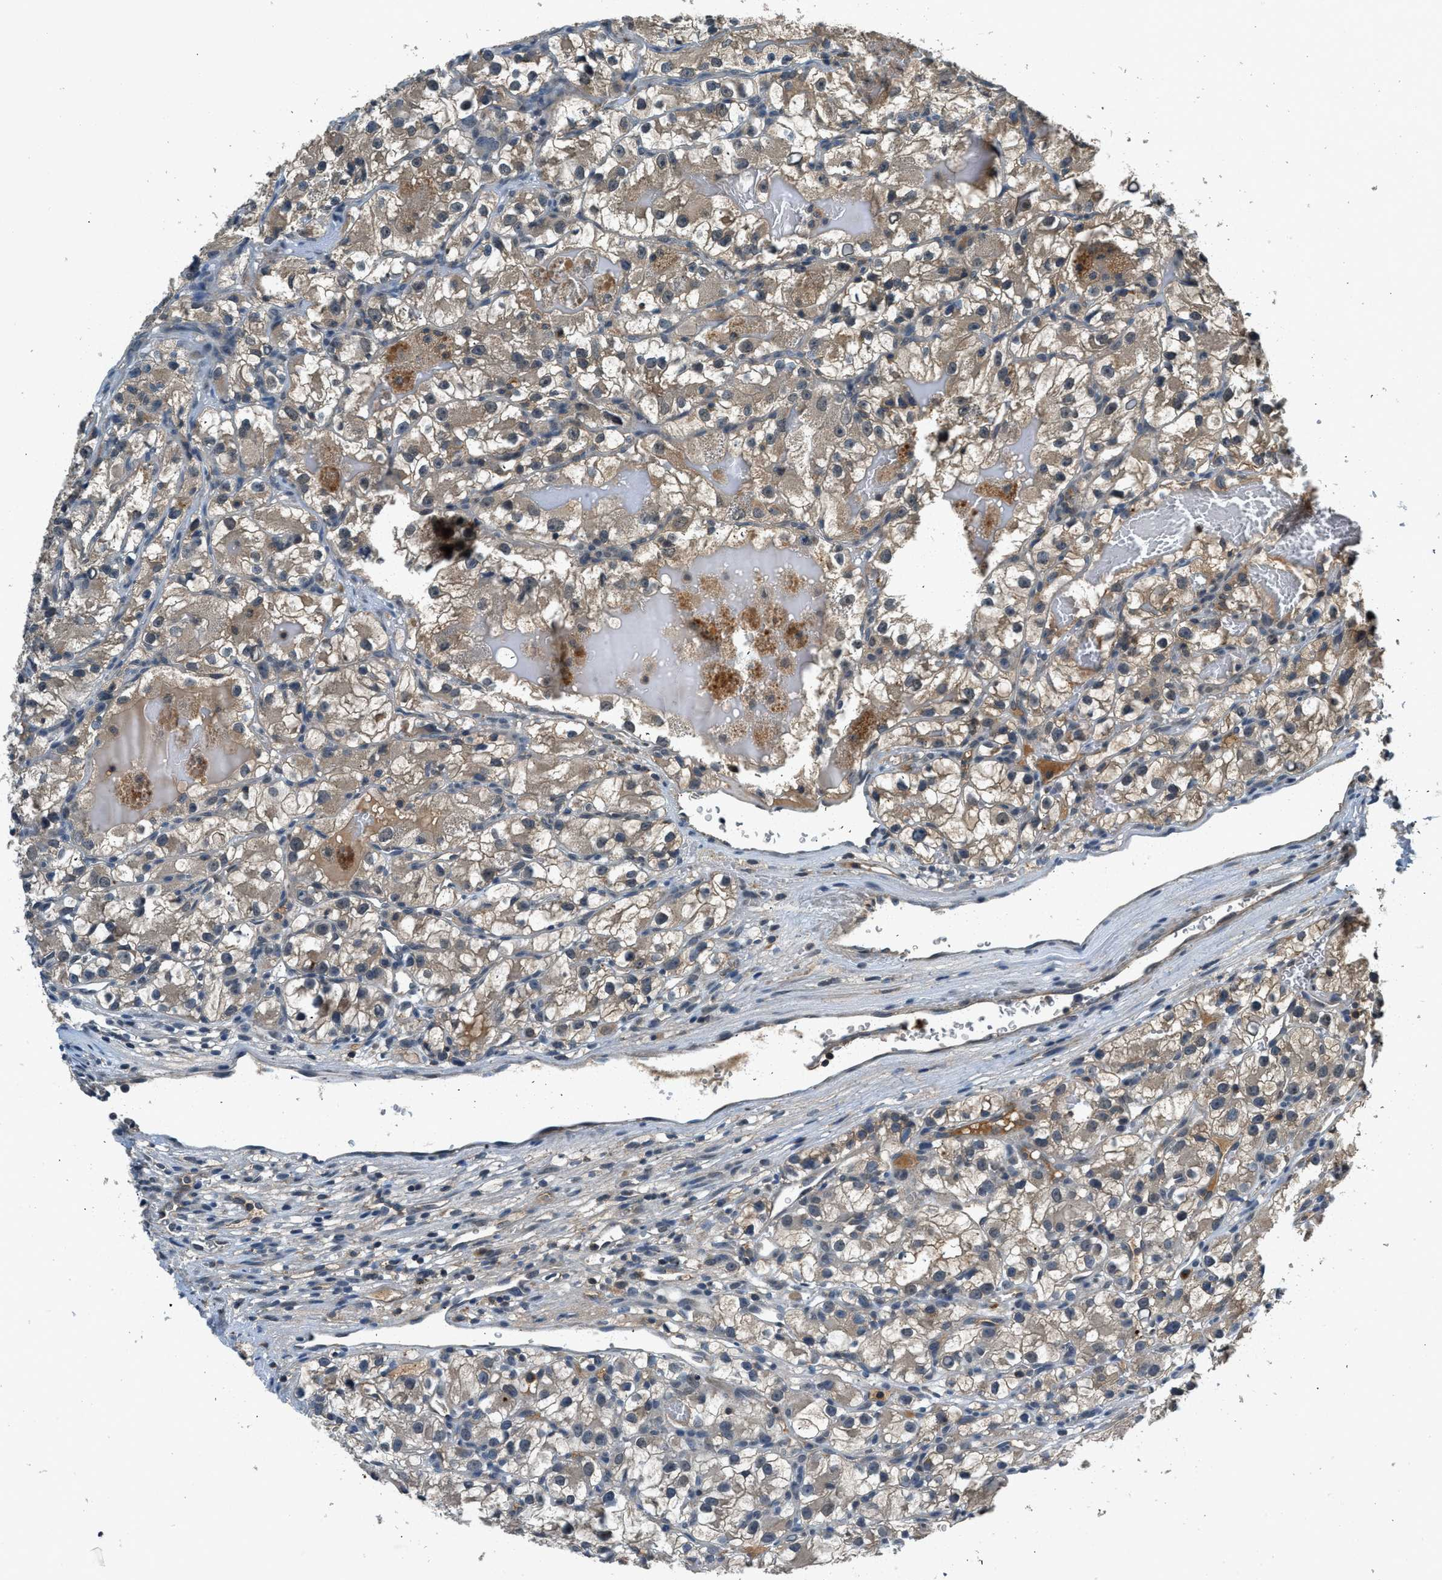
{"staining": {"intensity": "weak", "quantity": ">75%", "location": "cytoplasmic/membranous"}, "tissue": "renal cancer", "cell_type": "Tumor cells", "image_type": "cancer", "snomed": [{"axis": "morphology", "description": "Adenocarcinoma, NOS"}, {"axis": "topography", "description": "Kidney"}], "caption": "Renal cancer (adenocarcinoma) stained with DAB (3,3'-diaminobenzidine) immunohistochemistry demonstrates low levels of weak cytoplasmic/membranous staining in about >75% of tumor cells. Ihc stains the protein of interest in brown and the nuclei are stained blue.", "gene": "SLC15A4", "patient": {"sex": "female", "age": 57}}